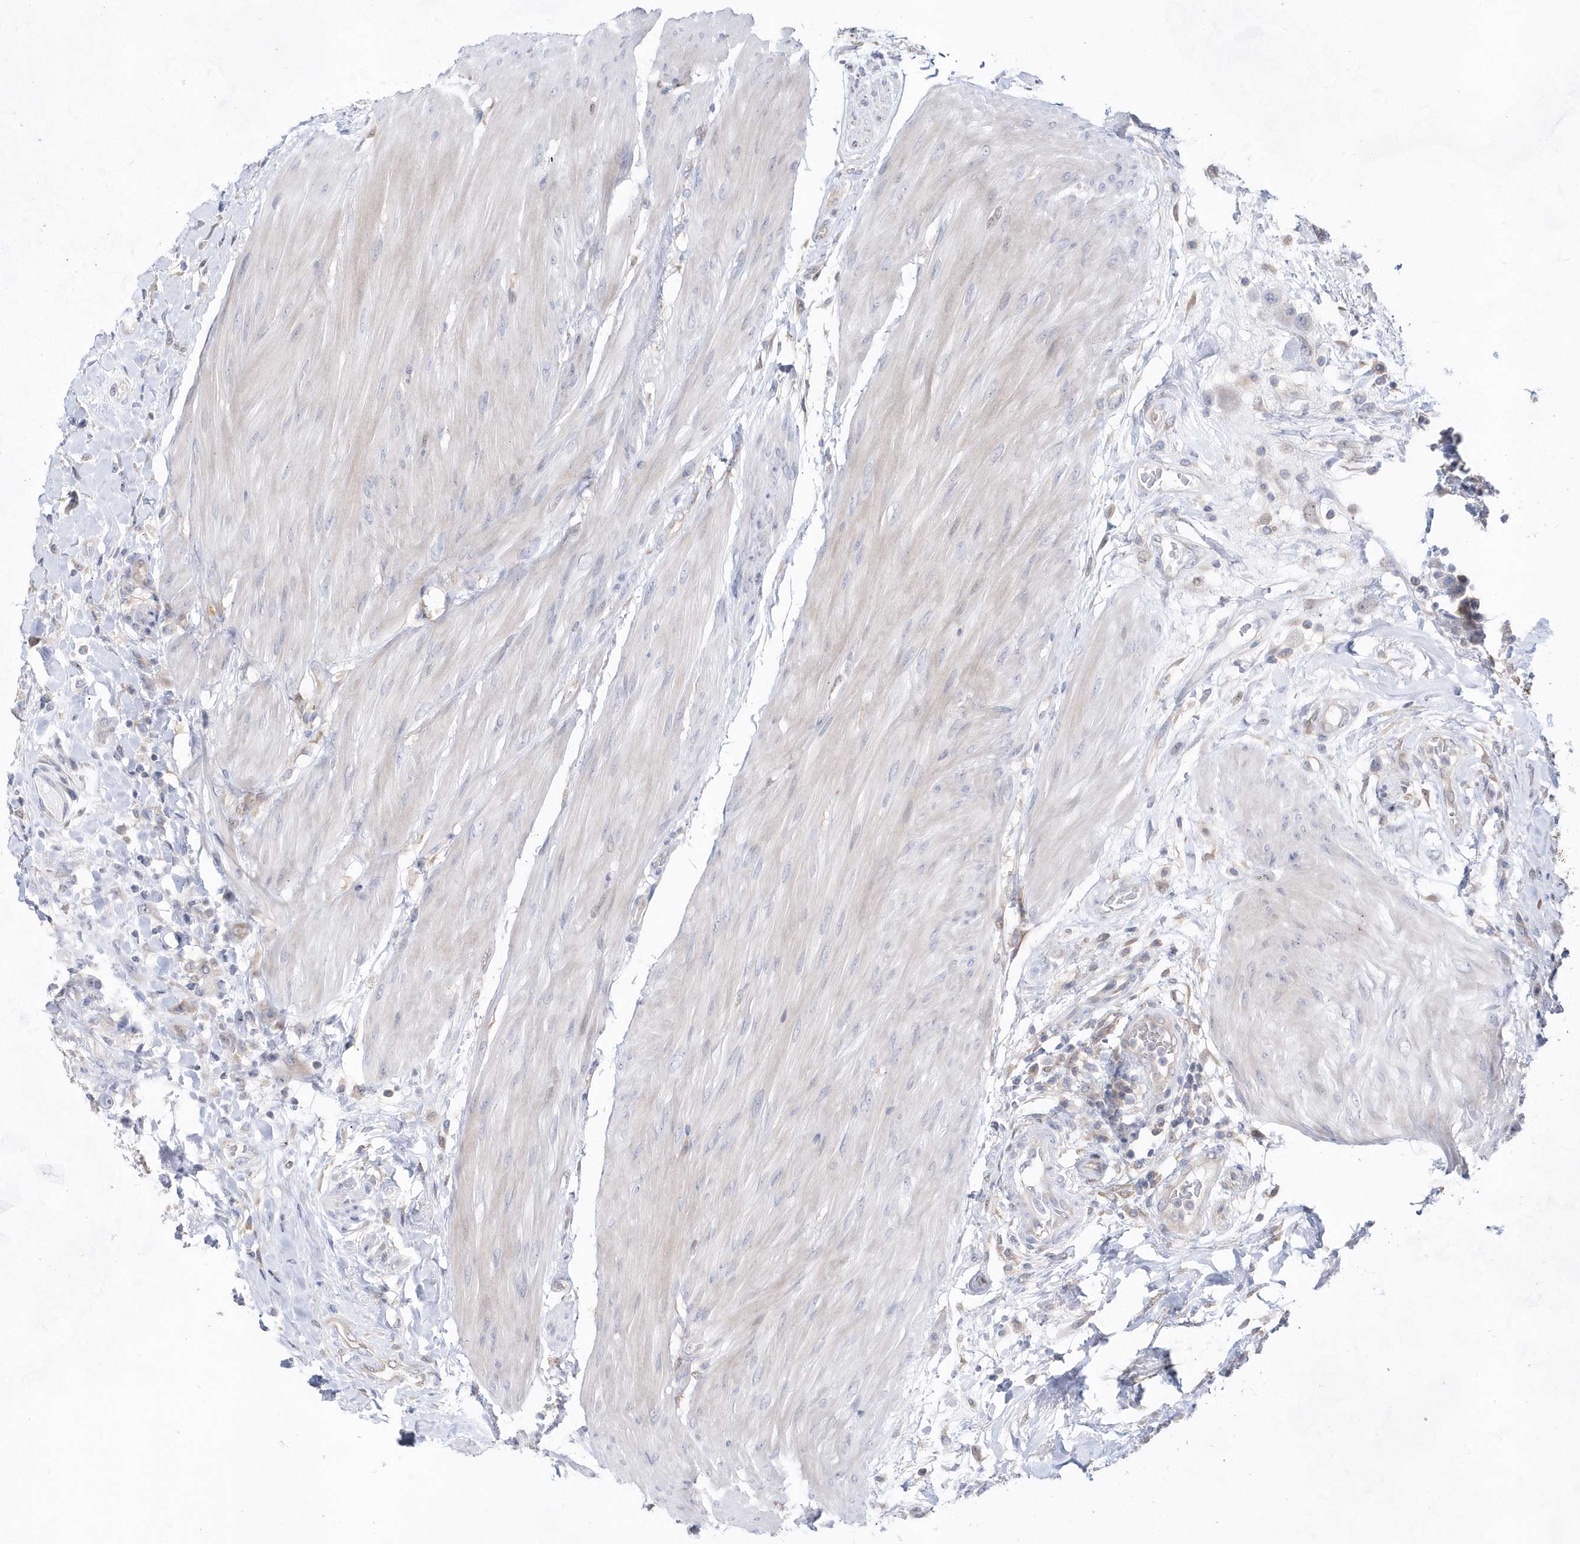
{"staining": {"intensity": "negative", "quantity": "none", "location": "none"}, "tissue": "urothelial cancer", "cell_type": "Tumor cells", "image_type": "cancer", "snomed": [{"axis": "morphology", "description": "Urothelial carcinoma, High grade"}, {"axis": "topography", "description": "Urinary bladder"}], "caption": "IHC of high-grade urothelial carcinoma exhibits no expression in tumor cells.", "gene": "BDH2", "patient": {"sex": "male", "age": 50}}